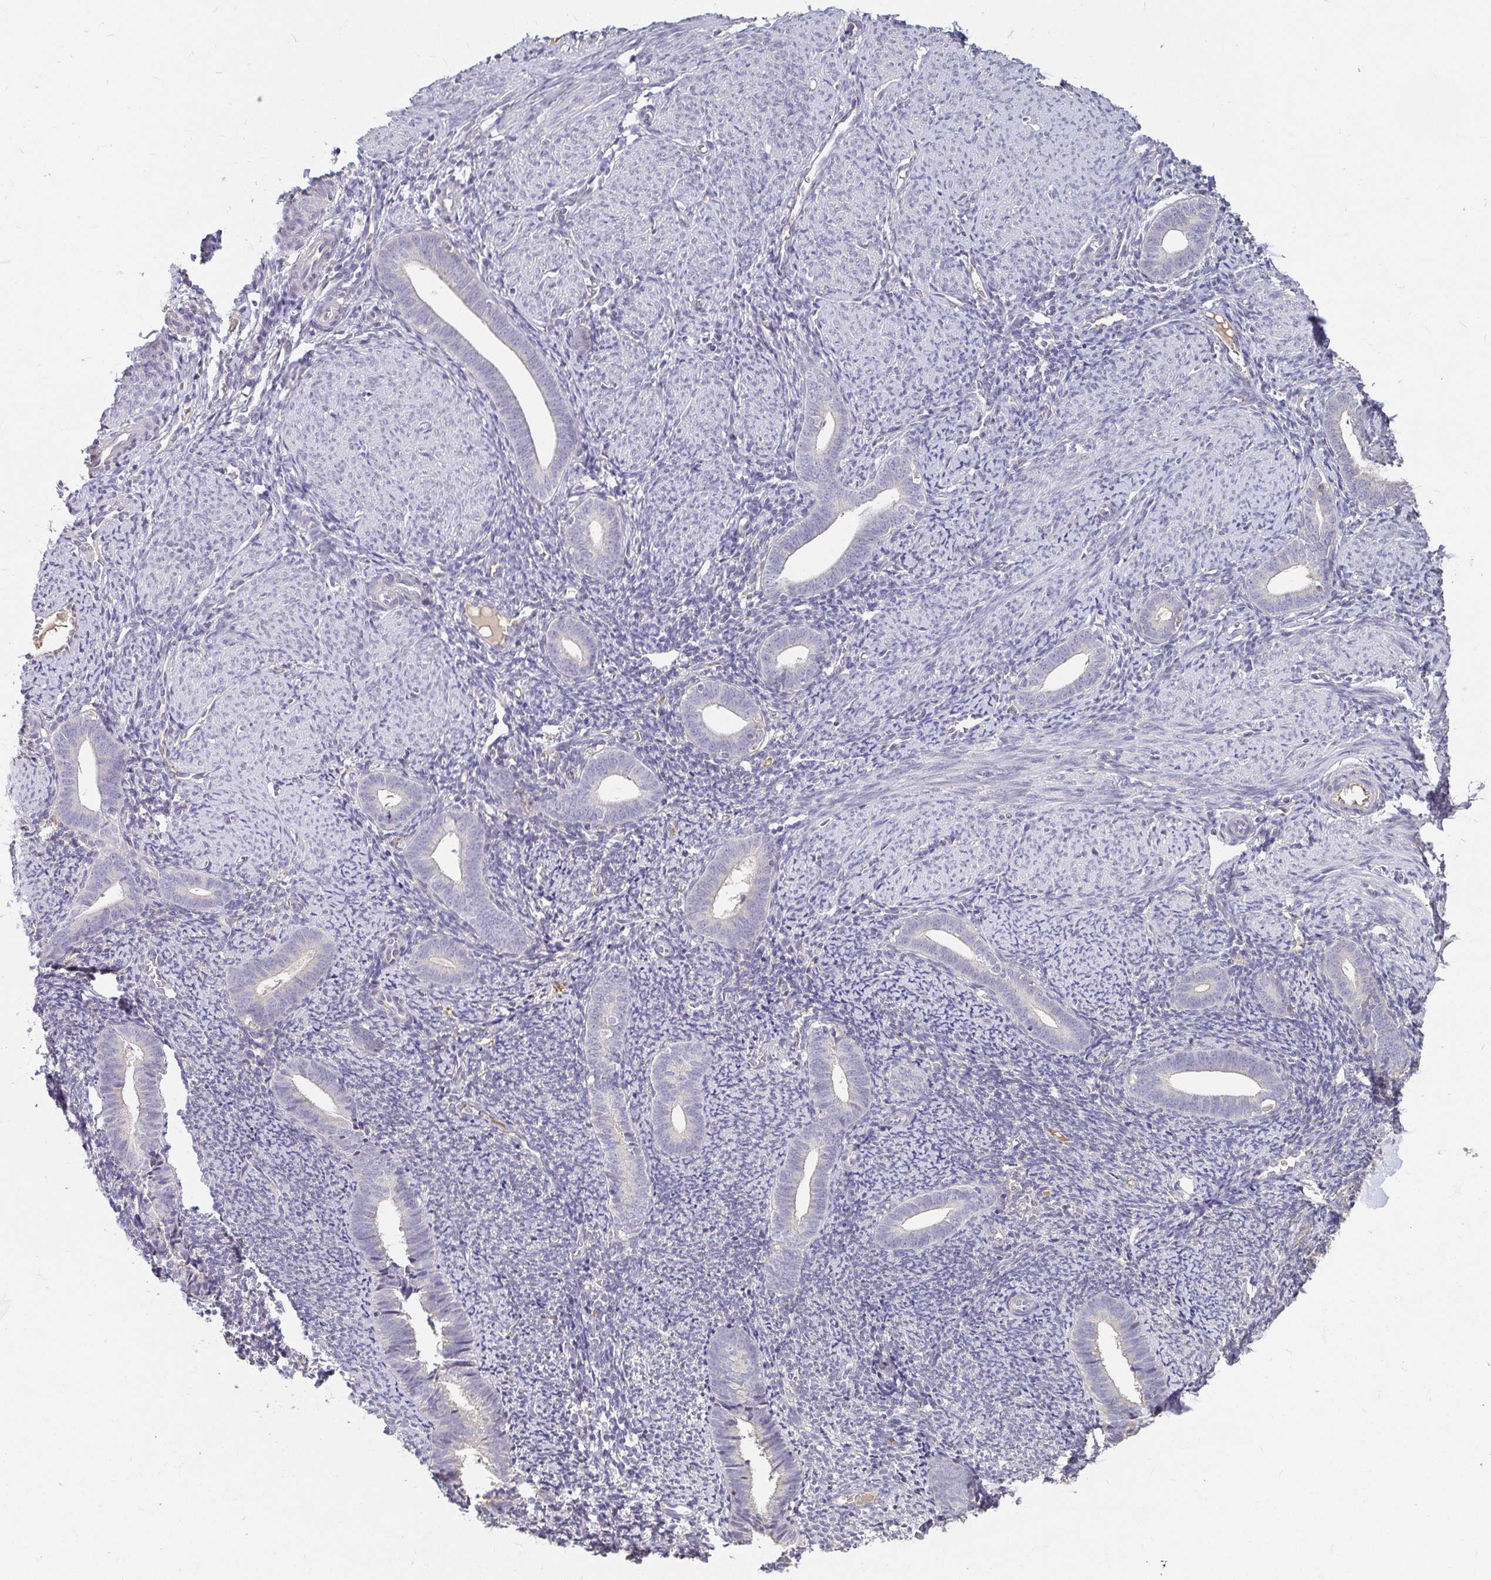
{"staining": {"intensity": "negative", "quantity": "none", "location": "none"}, "tissue": "endometrium", "cell_type": "Cells in endometrial stroma", "image_type": "normal", "snomed": [{"axis": "morphology", "description": "Normal tissue, NOS"}, {"axis": "topography", "description": "Endometrium"}], "caption": "Cells in endometrial stroma show no significant protein positivity in benign endometrium. (DAB immunohistochemistry (IHC) with hematoxylin counter stain).", "gene": "ANLN", "patient": {"sex": "female", "age": 39}}